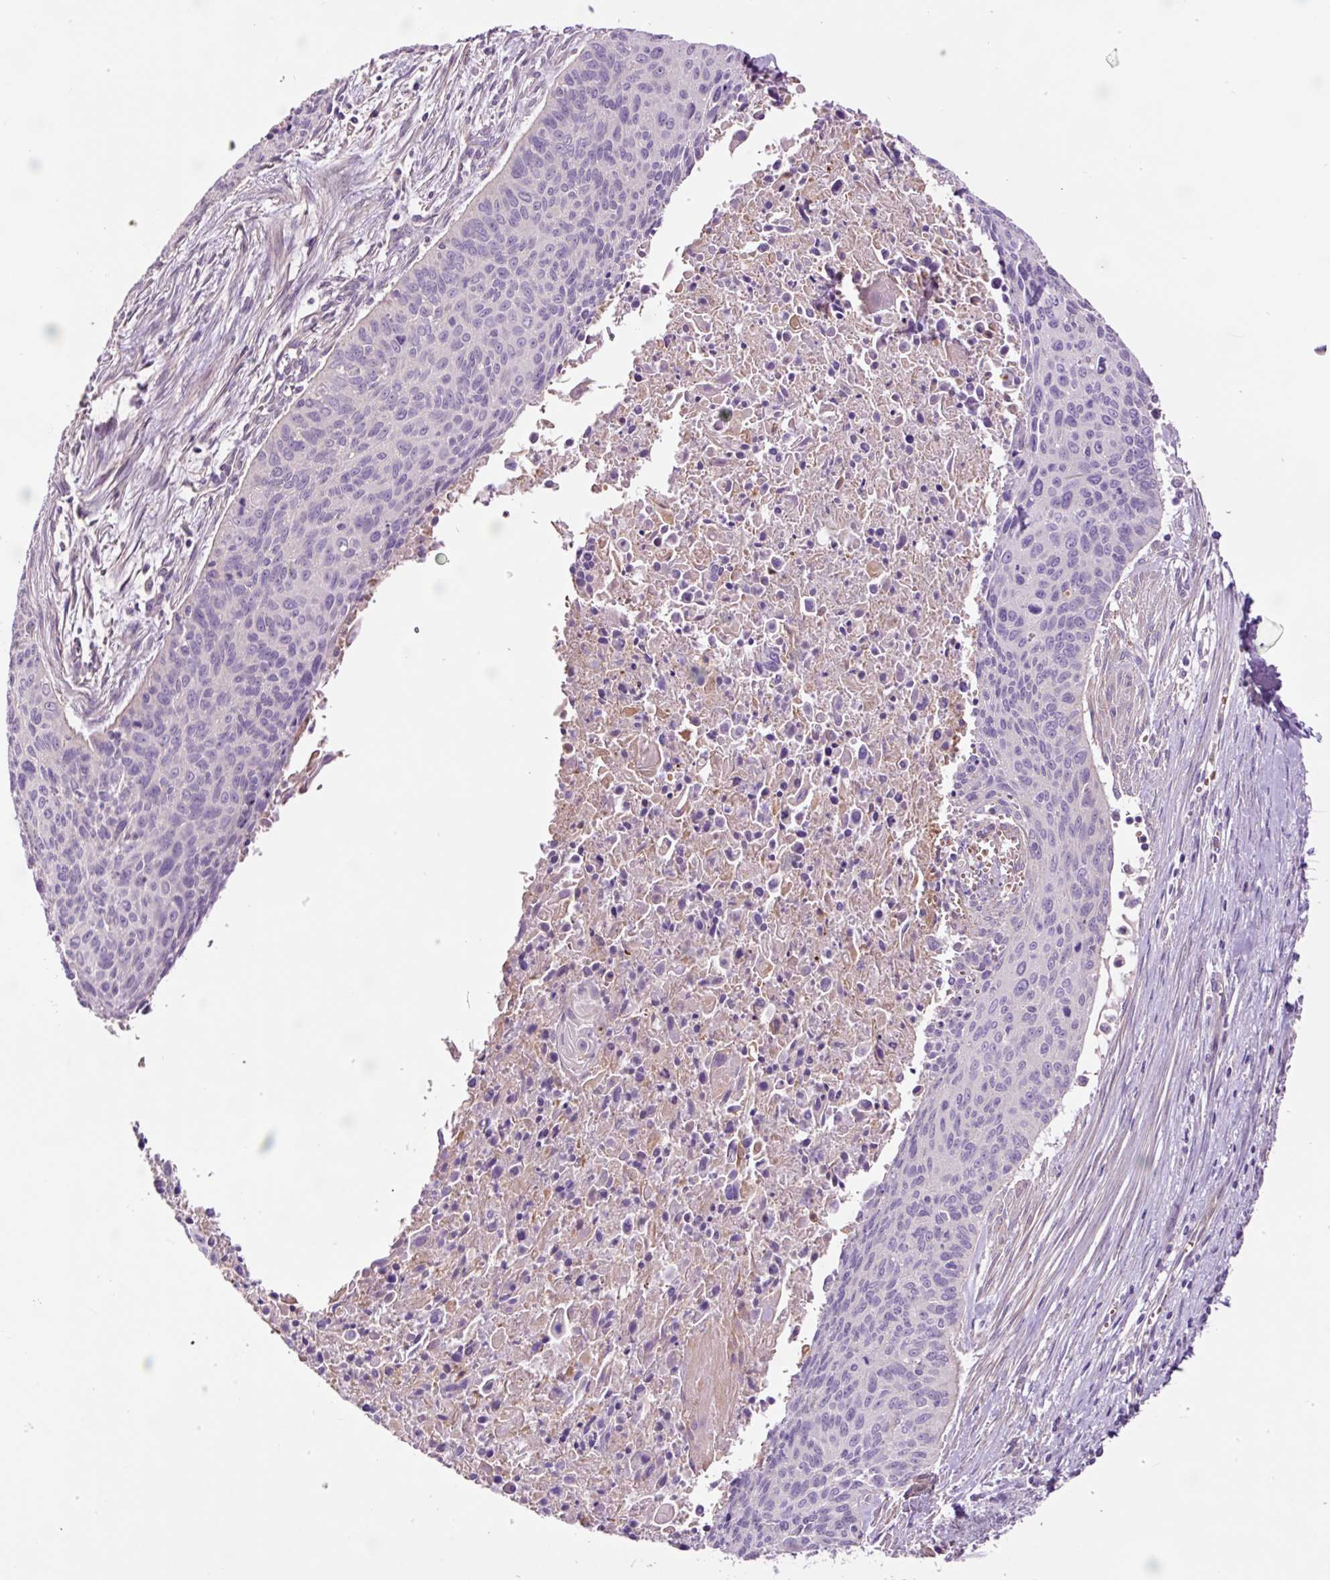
{"staining": {"intensity": "negative", "quantity": "none", "location": "none"}, "tissue": "cervical cancer", "cell_type": "Tumor cells", "image_type": "cancer", "snomed": [{"axis": "morphology", "description": "Squamous cell carcinoma, NOS"}, {"axis": "topography", "description": "Cervix"}], "caption": "Tumor cells are negative for protein expression in human cervical cancer (squamous cell carcinoma). (Brightfield microscopy of DAB immunohistochemistry at high magnification).", "gene": "TMEM235", "patient": {"sex": "female", "age": 55}}